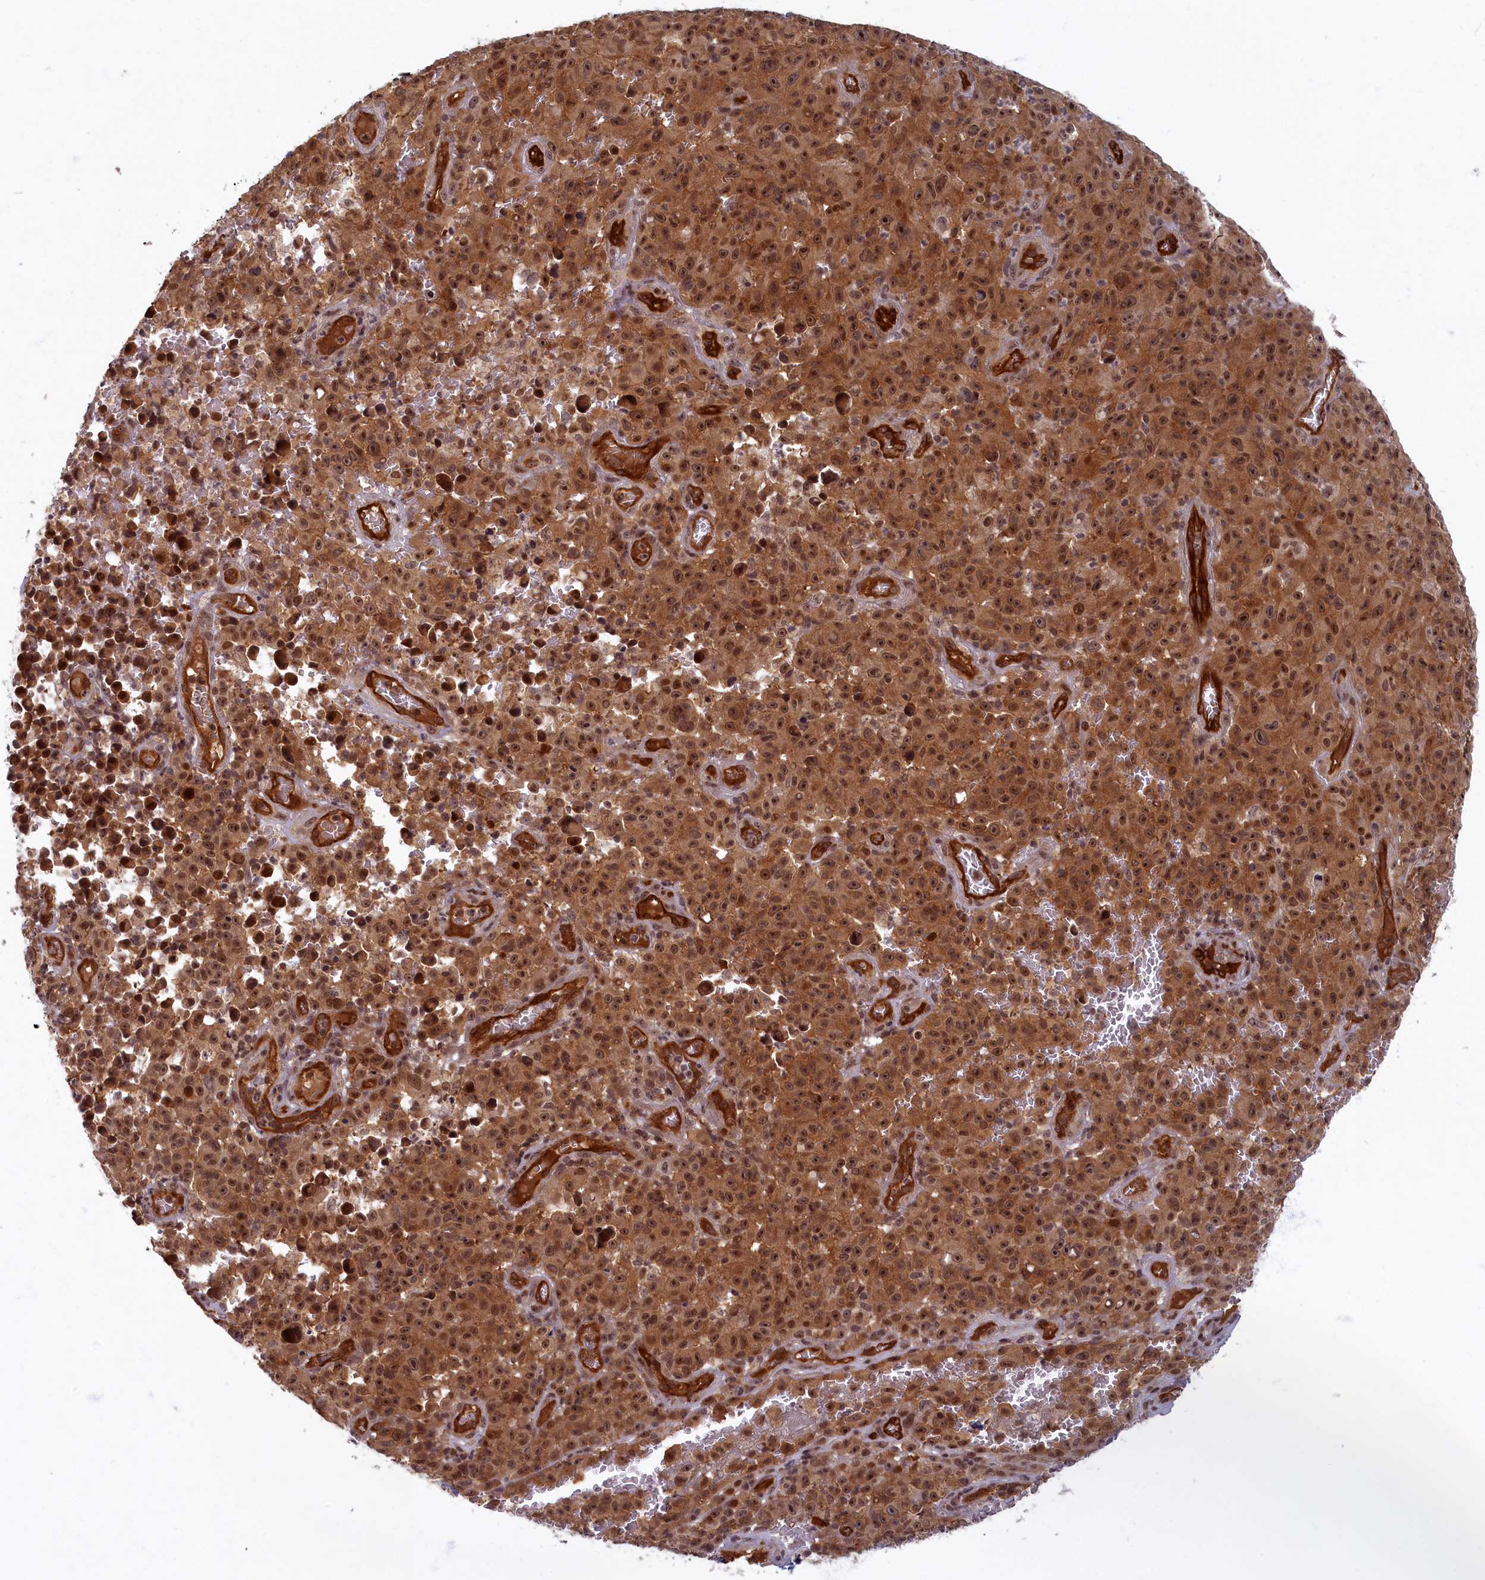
{"staining": {"intensity": "moderate", "quantity": ">75%", "location": "cytoplasmic/membranous,nuclear"}, "tissue": "melanoma", "cell_type": "Tumor cells", "image_type": "cancer", "snomed": [{"axis": "morphology", "description": "Malignant melanoma, NOS"}, {"axis": "topography", "description": "Skin"}], "caption": "Tumor cells reveal medium levels of moderate cytoplasmic/membranous and nuclear expression in about >75% of cells in malignant melanoma.", "gene": "SNRK", "patient": {"sex": "female", "age": 82}}